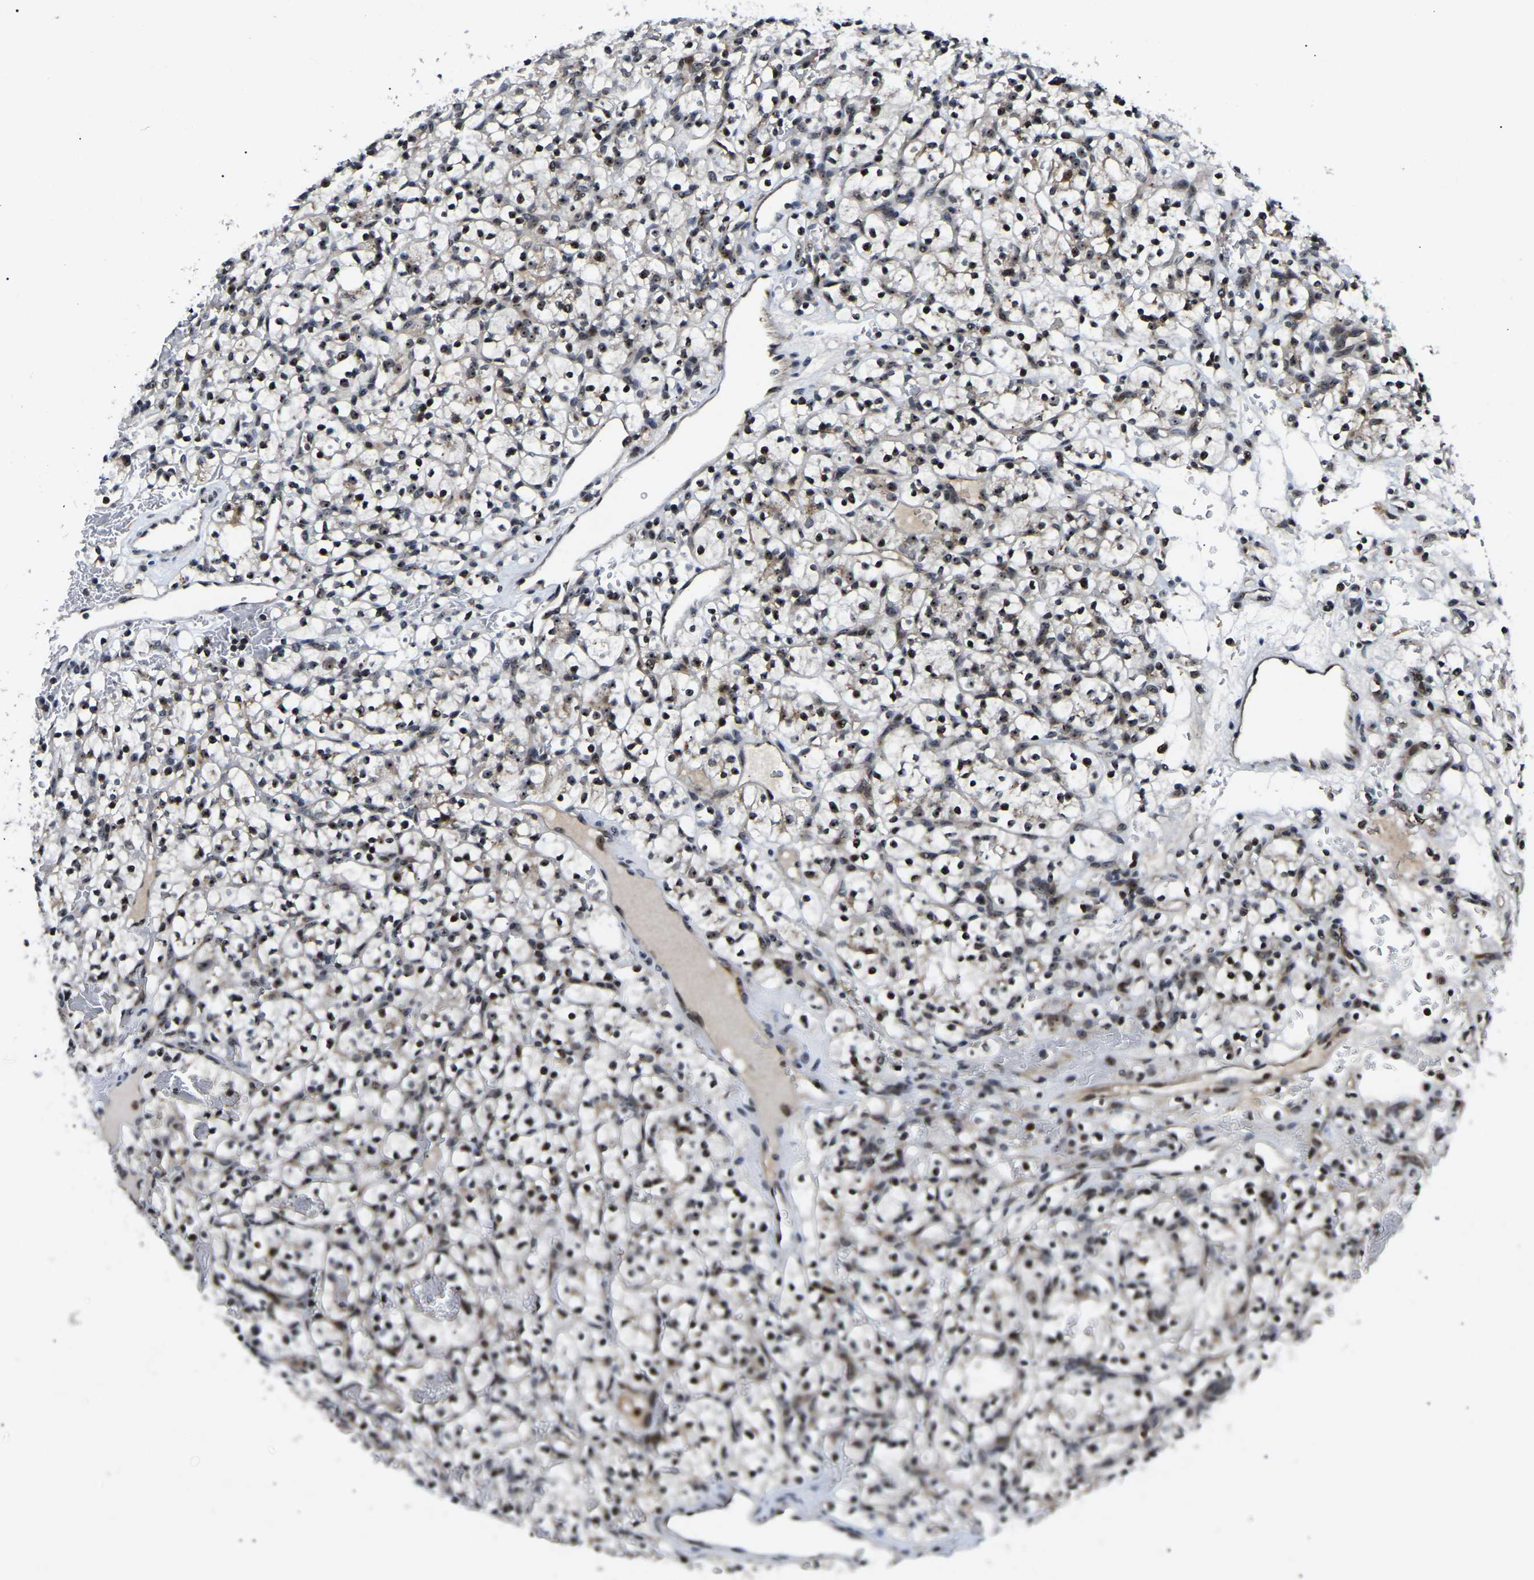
{"staining": {"intensity": "moderate", "quantity": ">75%", "location": "nuclear"}, "tissue": "renal cancer", "cell_type": "Tumor cells", "image_type": "cancer", "snomed": [{"axis": "morphology", "description": "Adenocarcinoma, NOS"}, {"axis": "topography", "description": "Kidney"}], "caption": "Immunohistochemistry of human adenocarcinoma (renal) exhibits medium levels of moderate nuclear expression in approximately >75% of tumor cells. The protein of interest is shown in brown color, while the nuclei are stained blue.", "gene": "RBM28", "patient": {"sex": "female", "age": 57}}